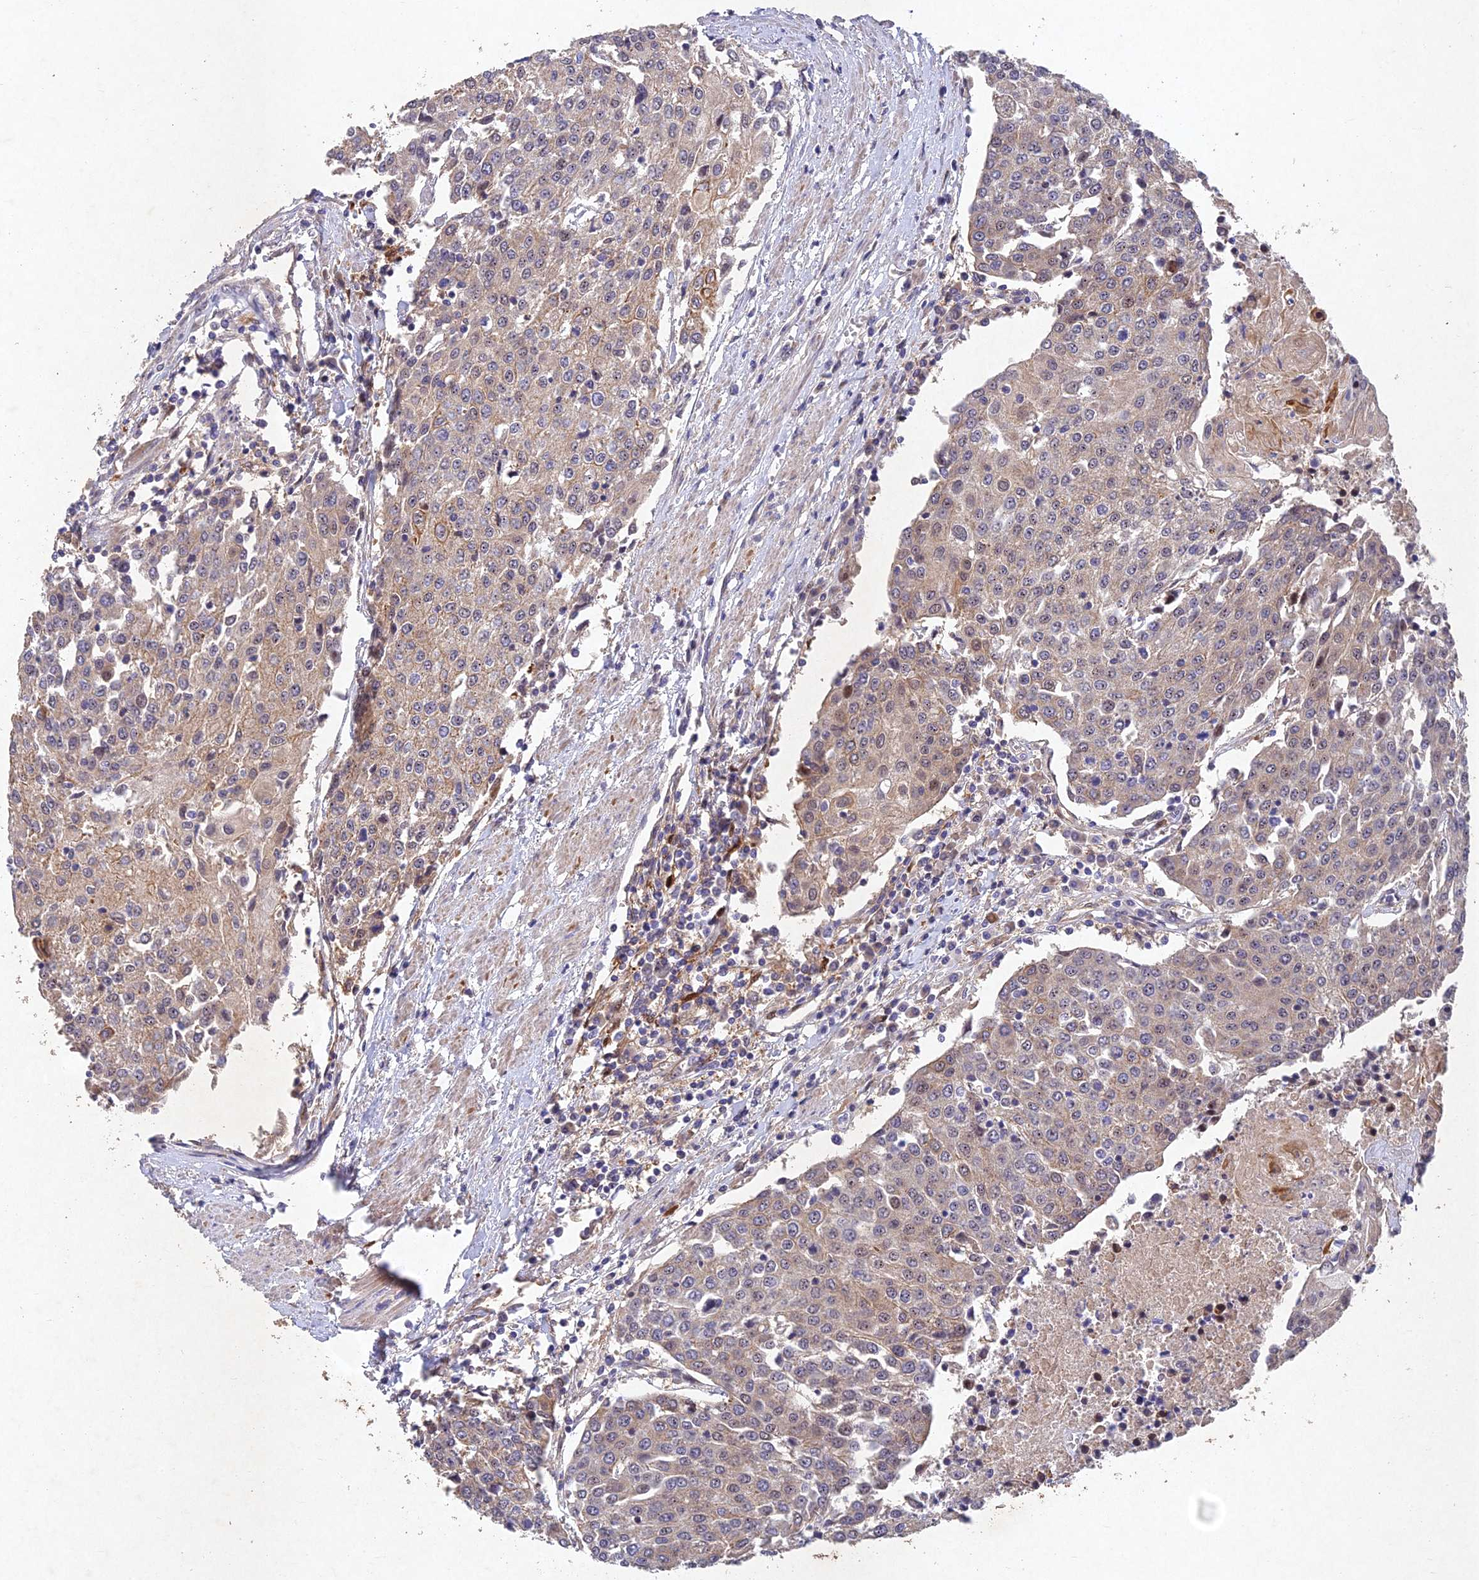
{"staining": {"intensity": "moderate", "quantity": "<25%", "location": "cytoplasmic/membranous"}, "tissue": "urothelial cancer", "cell_type": "Tumor cells", "image_type": "cancer", "snomed": [{"axis": "morphology", "description": "Urothelial carcinoma, High grade"}, {"axis": "topography", "description": "Urinary bladder"}], "caption": "Human high-grade urothelial carcinoma stained with a protein marker shows moderate staining in tumor cells.", "gene": "NSMCE1", "patient": {"sex": "female", "age": 85}}